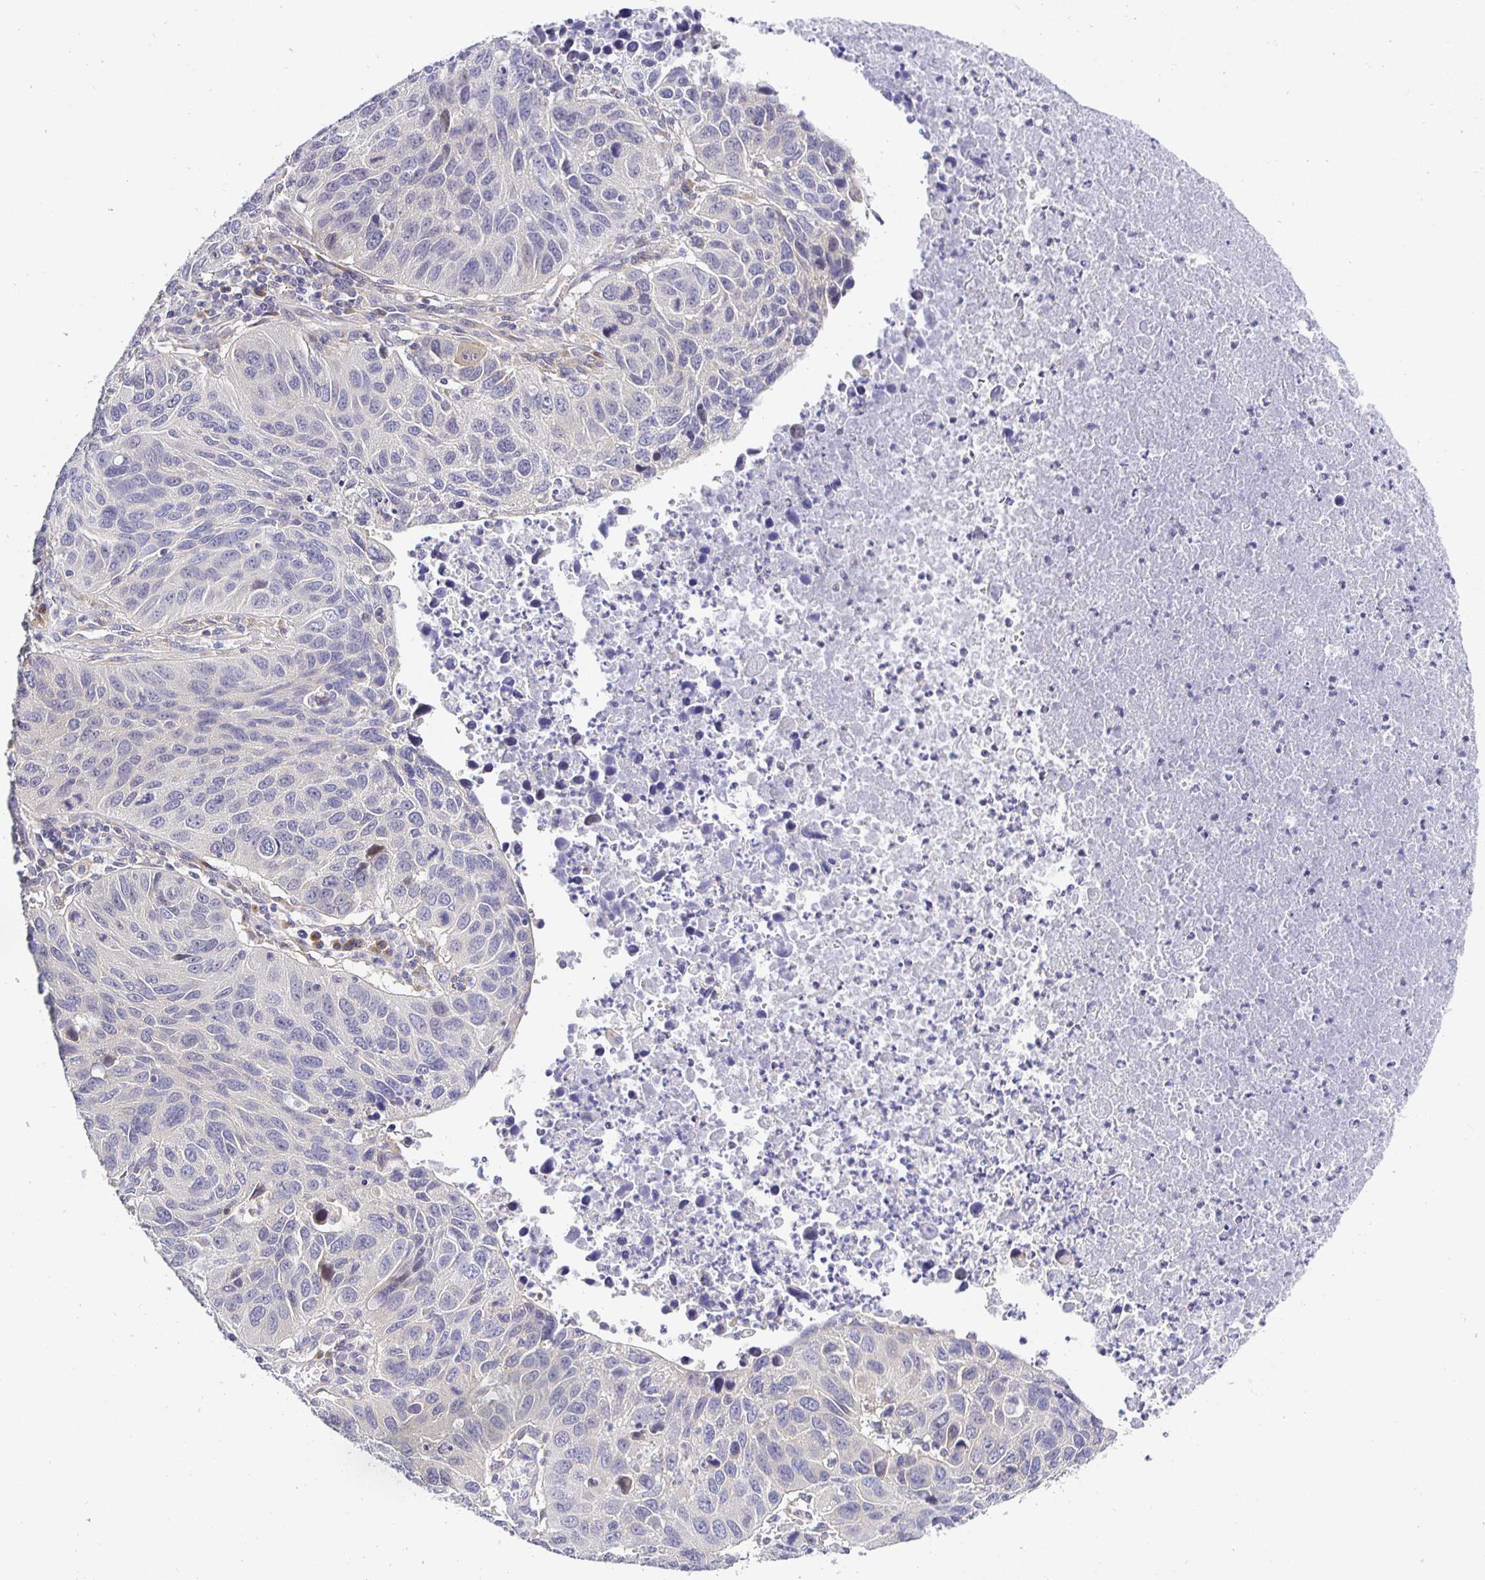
{"staining": {"intensity": "negative", "quantity": "none", "location": "none"}, "tissue": "lung cancer", "cell_type": "Tumor cells", "image_type": "cancer", "snomed": [{"axis": "morphology", "description": "Squamous cell carcinoma, NOS"}, {"axis": "topography", "description": "Lung"}], "caption": "An IHC histopathology image of lung cancer is shown. There is no staining in tumor cells of lung cancer.", "gene": "OPALIN", "patient": {"sex": "female", "age": 61}}